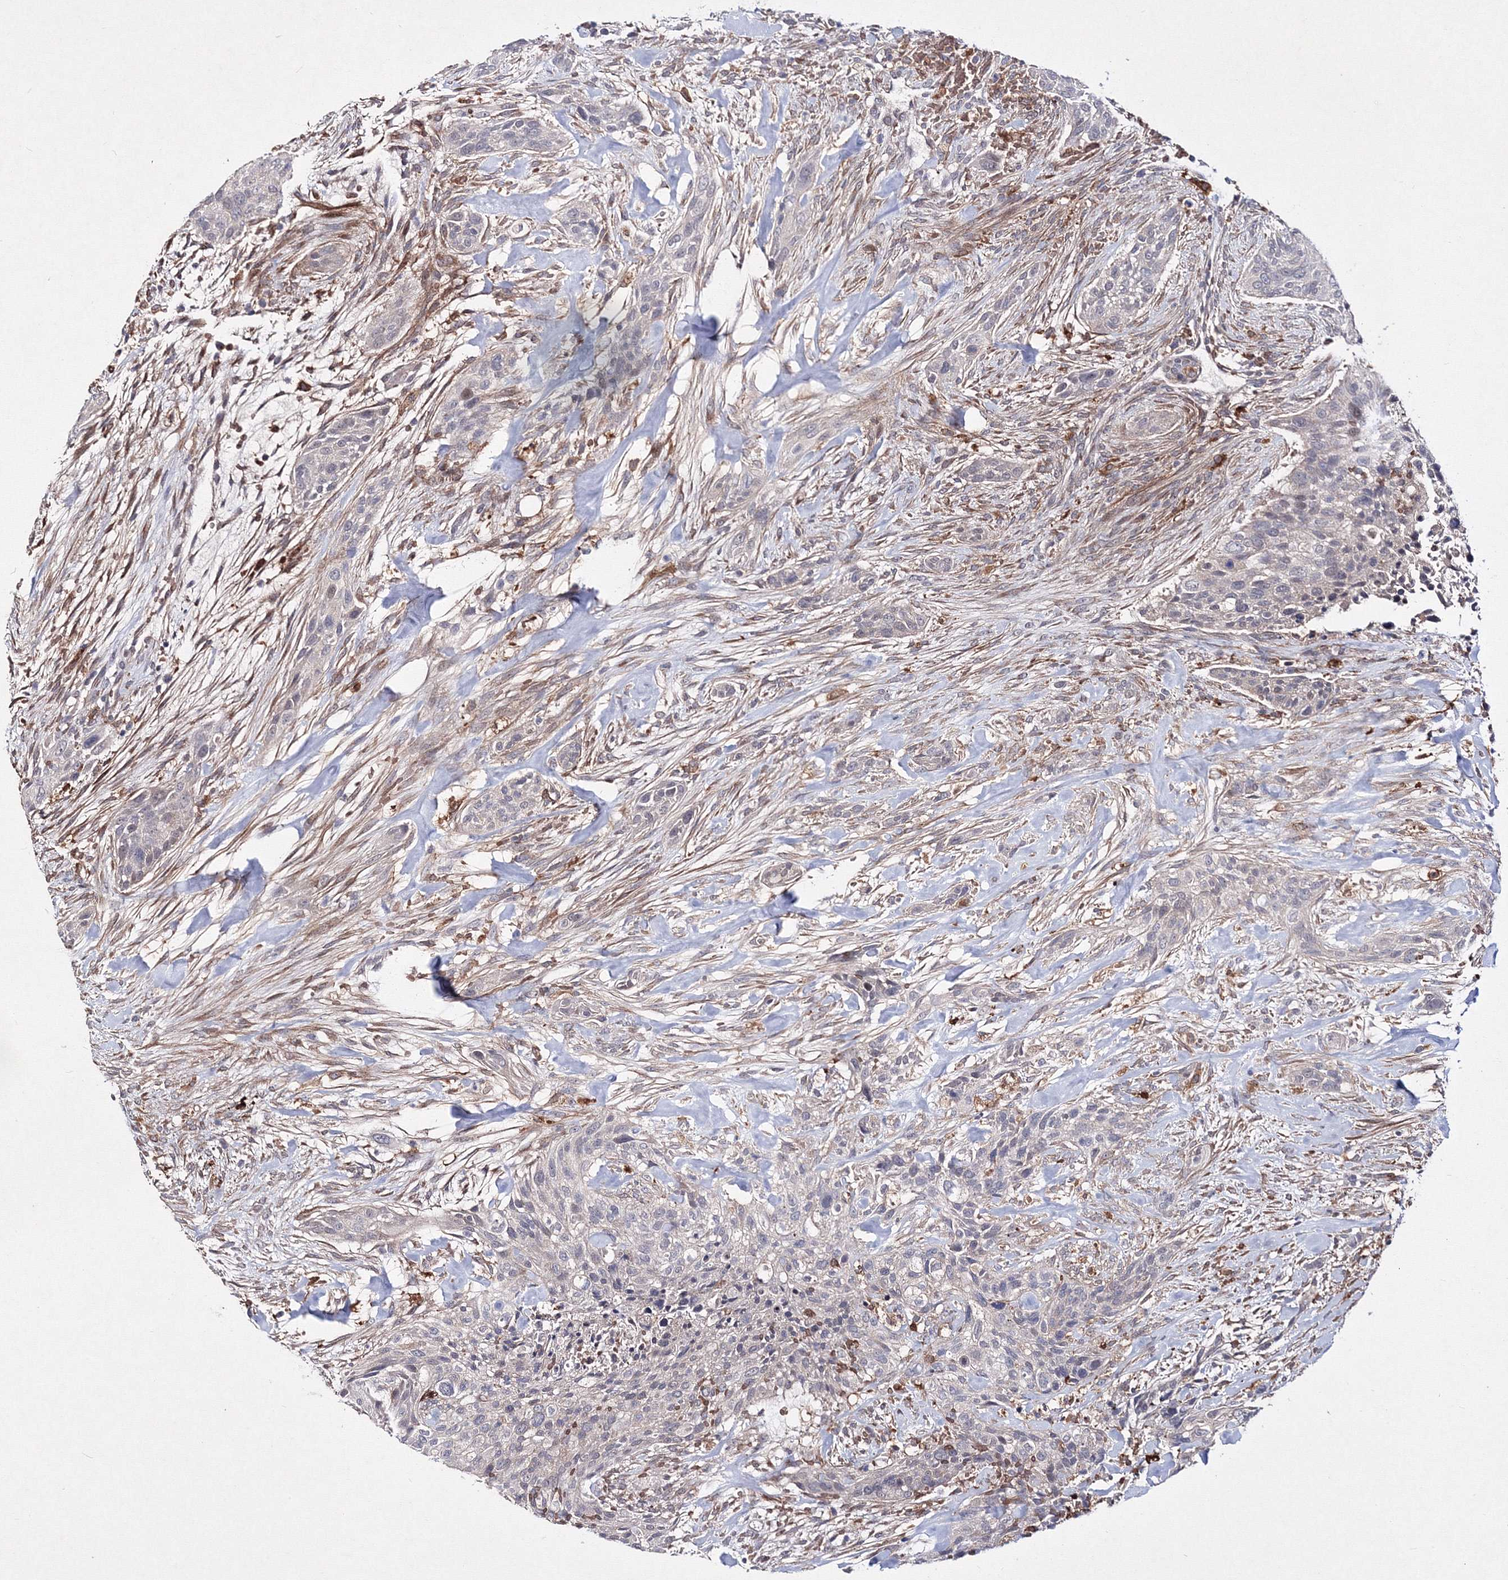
{"staining": {"intensity": "negative", "quantity": "none", "location": "none"}, "tissue": "urothelial cancer", "cell_type": "Tumor cells", "image_type": "cancer", "snomed": [{"axis": "morphology", "description": "Urothelial carcinoma, High grade"}, {"axis": "topography", "description": "Urinary bladder"}], "caption": "The IHC micrograph has no significant staining in tumor cells of urothelial carcinoma (high-grade) tissue. (Immunohistochemistry (ihc), brightfield microscopy, high magnification).", "gene": "C11orf52", "patient": {"sex": "male", "age": 35}}